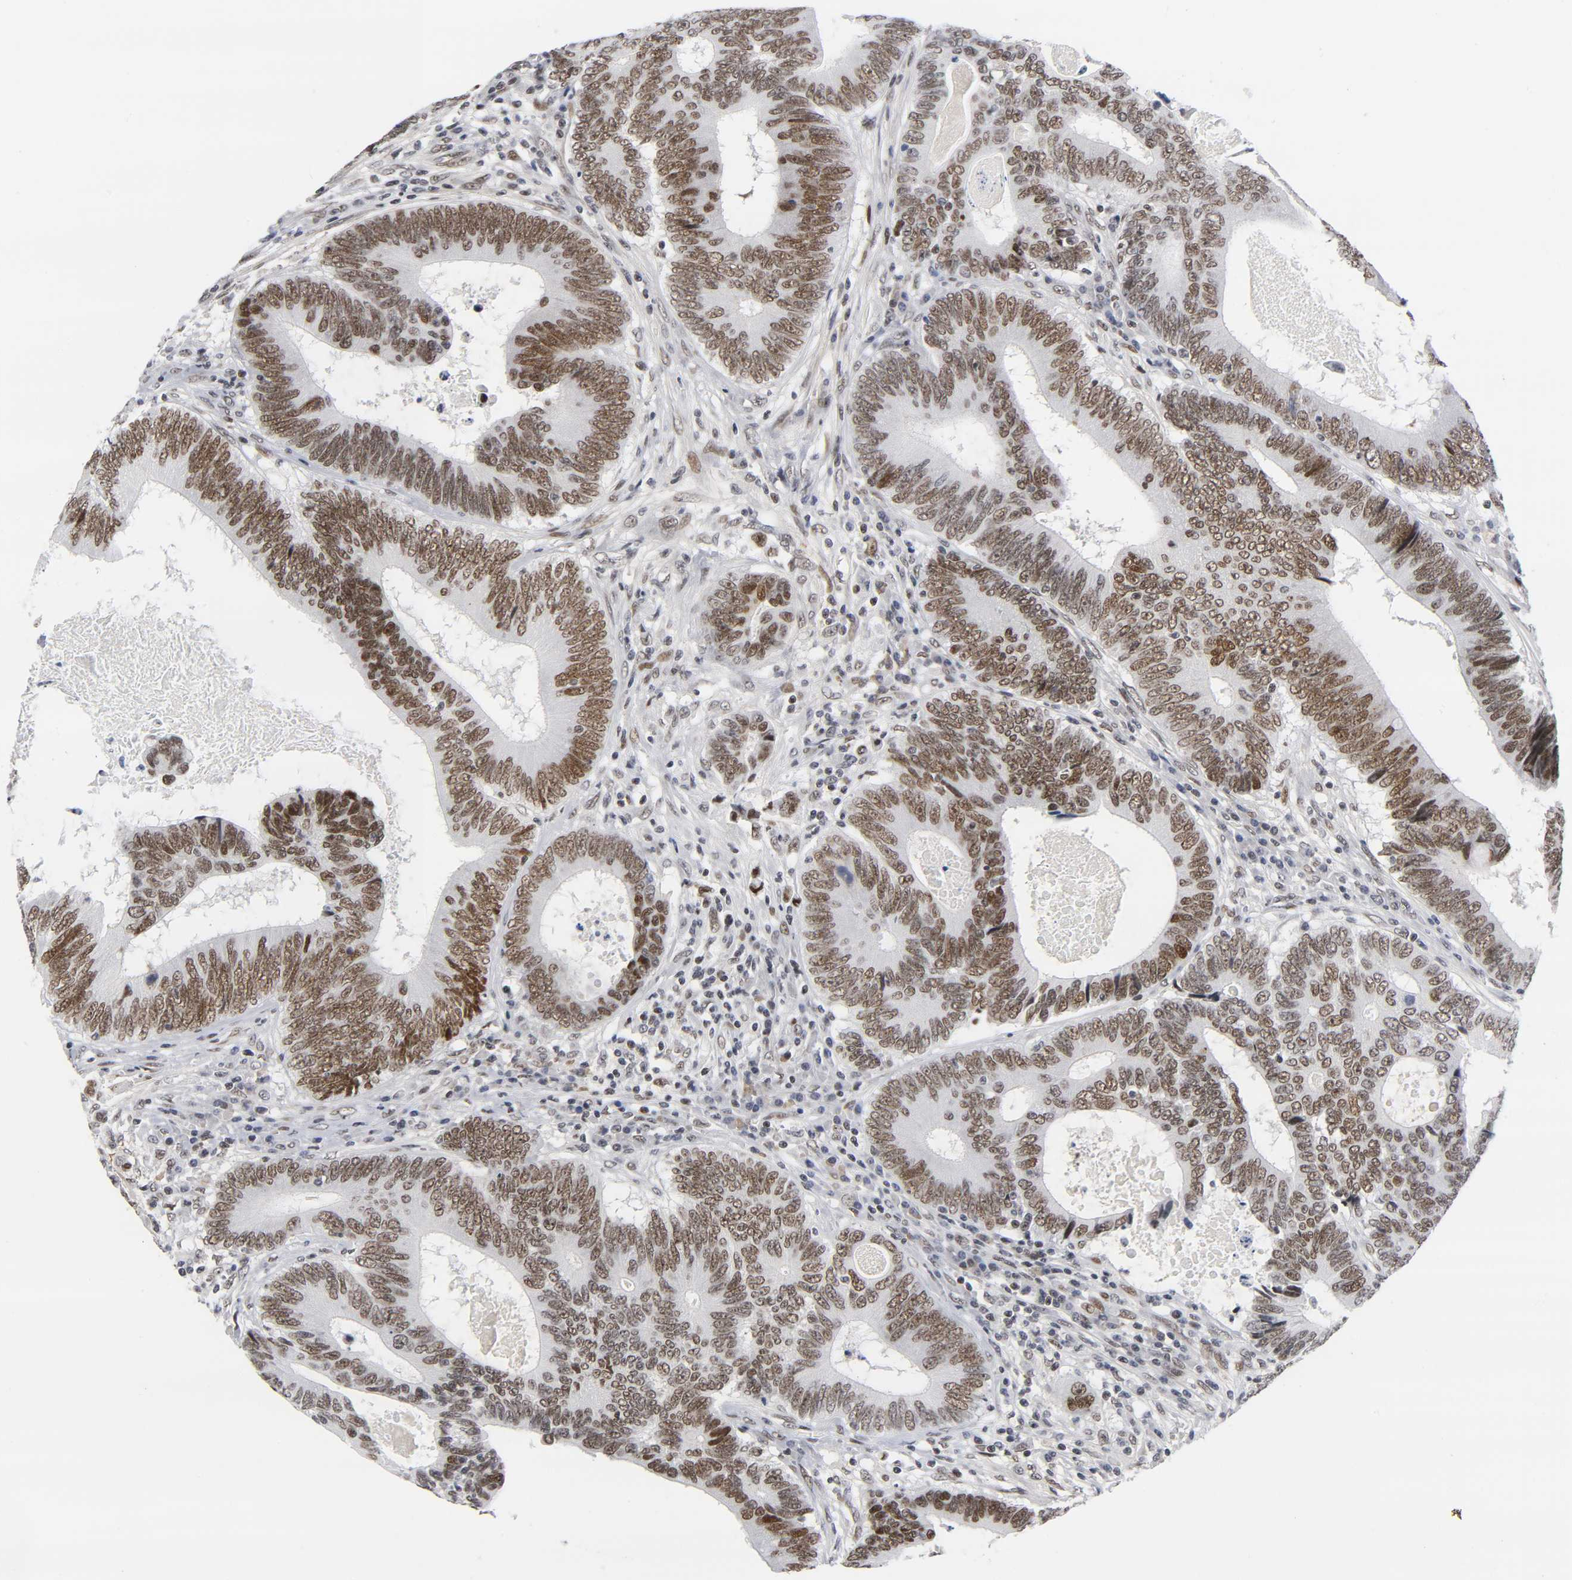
{"staining": {"intensity": "moderate", "quantity": ">75%", "location": "nuclear"}, "tissue": "colorectal cancer", "cell_type": "Tumor cells", "image_type": "cancer", "snomed": [{"axis": "morphology", "description": "Adenocarcinoma, NOS"}, {"axis": "topography", "description": "Colon"}], "caption": "The micrograph demonstrates staining of colorectal cancer (adenocarcinoma), revealing moderate nuclear protein positivity (brown color) within tumor cells.", "gene": "DIDO1", "patient": {"sex": "female", "age": 78}}